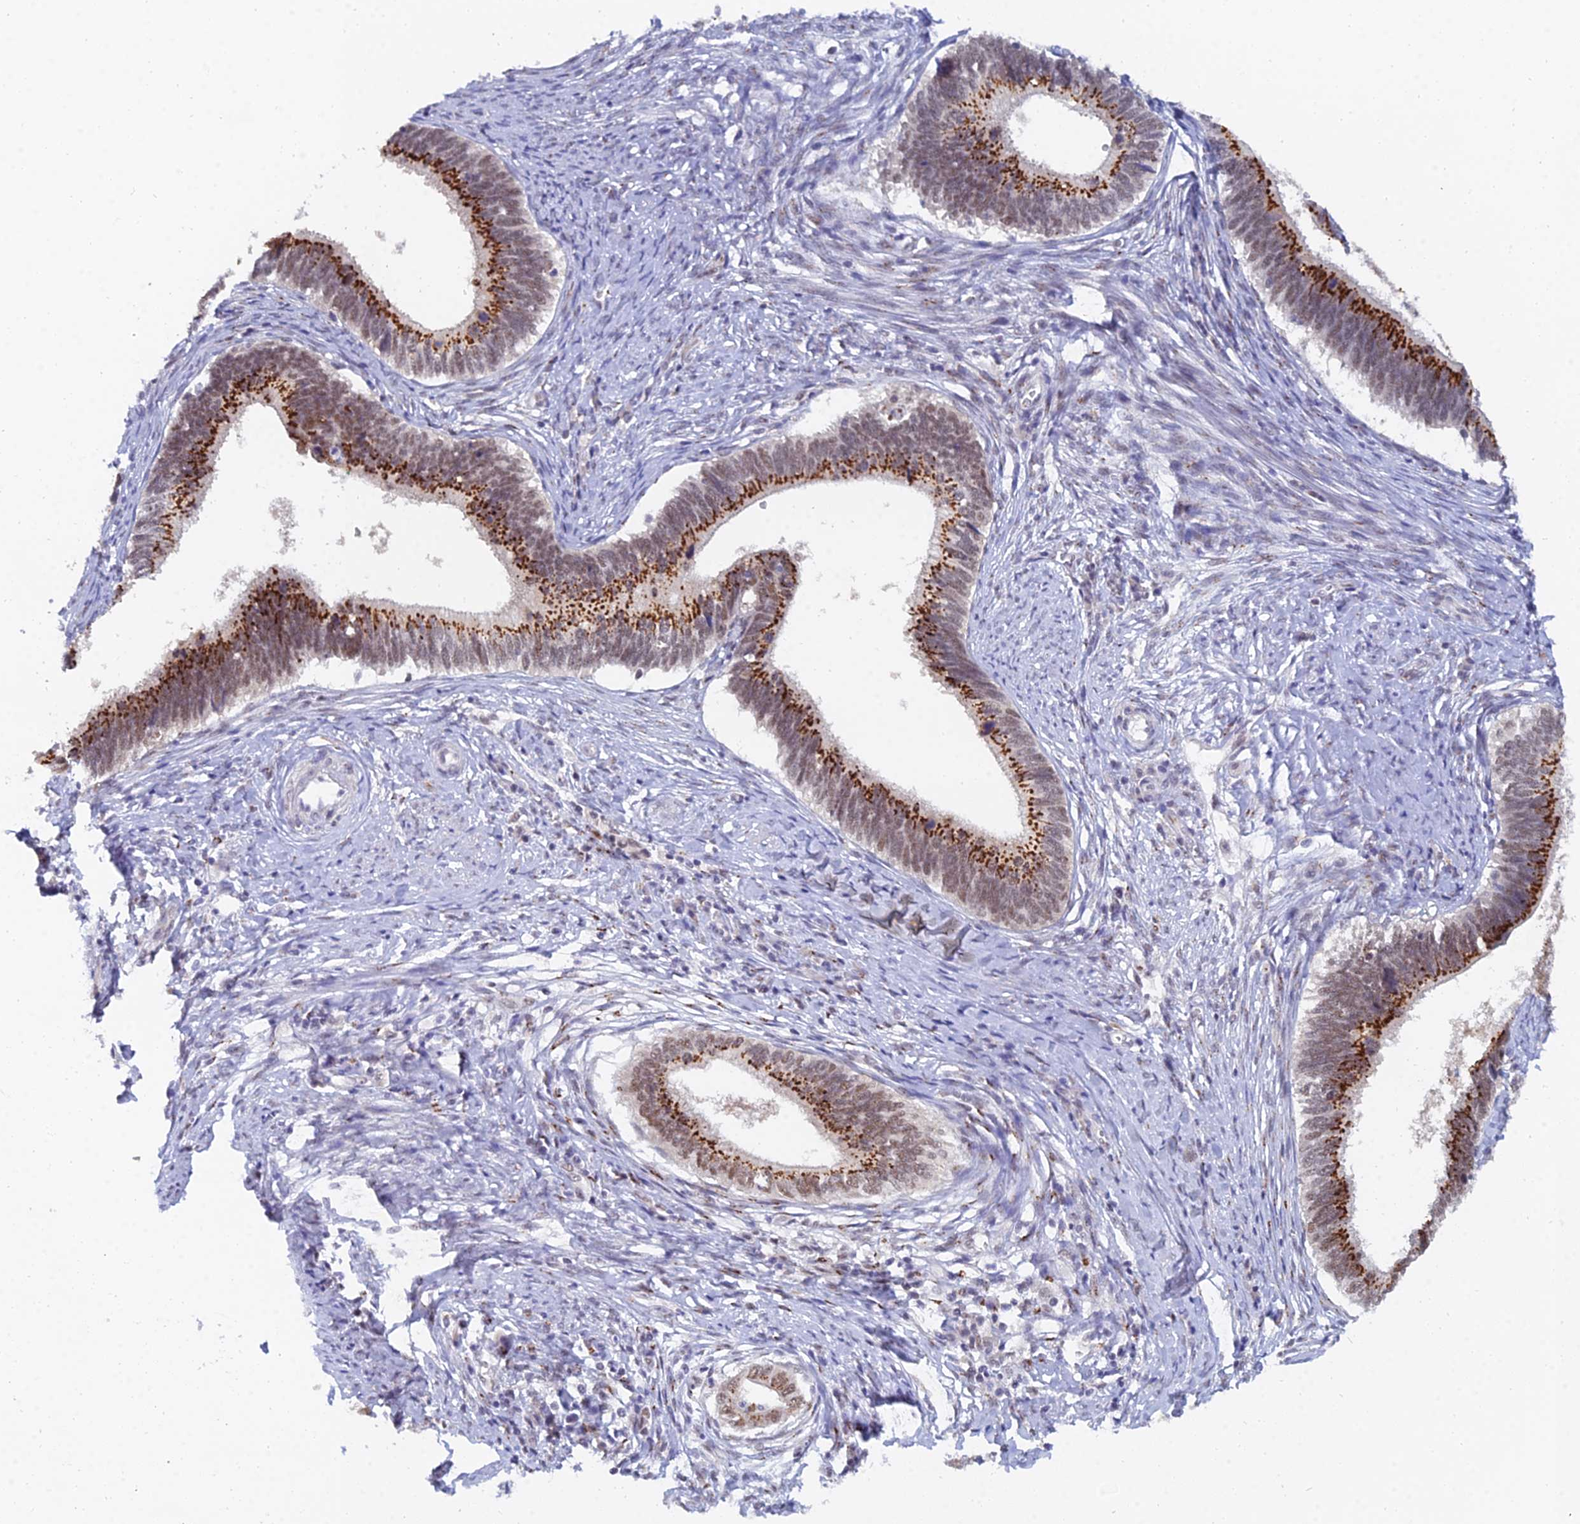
{"staining": {"intensity": "strong", "quantity": ">75%", "location": "cytoplasmic/membranous,nuclear"}, "tissue": "cervical cancer", "cell_type": "Tumor cells", "image_type": "cancer", "snomed": [{"axis": "morphology", "description": "Adenocarcinoma, NOS"}, {"axis": "topography", "description": "Cervix"}], "caption": "High-power microscopy captured an IHC histopathology image of cervical cancer (adenocarcinoma), revealing strong cytoplasmic/membranous and nuclear staining in about >75% of tumor cells.", "gene": "THOC3", "patient": {"sex": "female", "age": 42}}